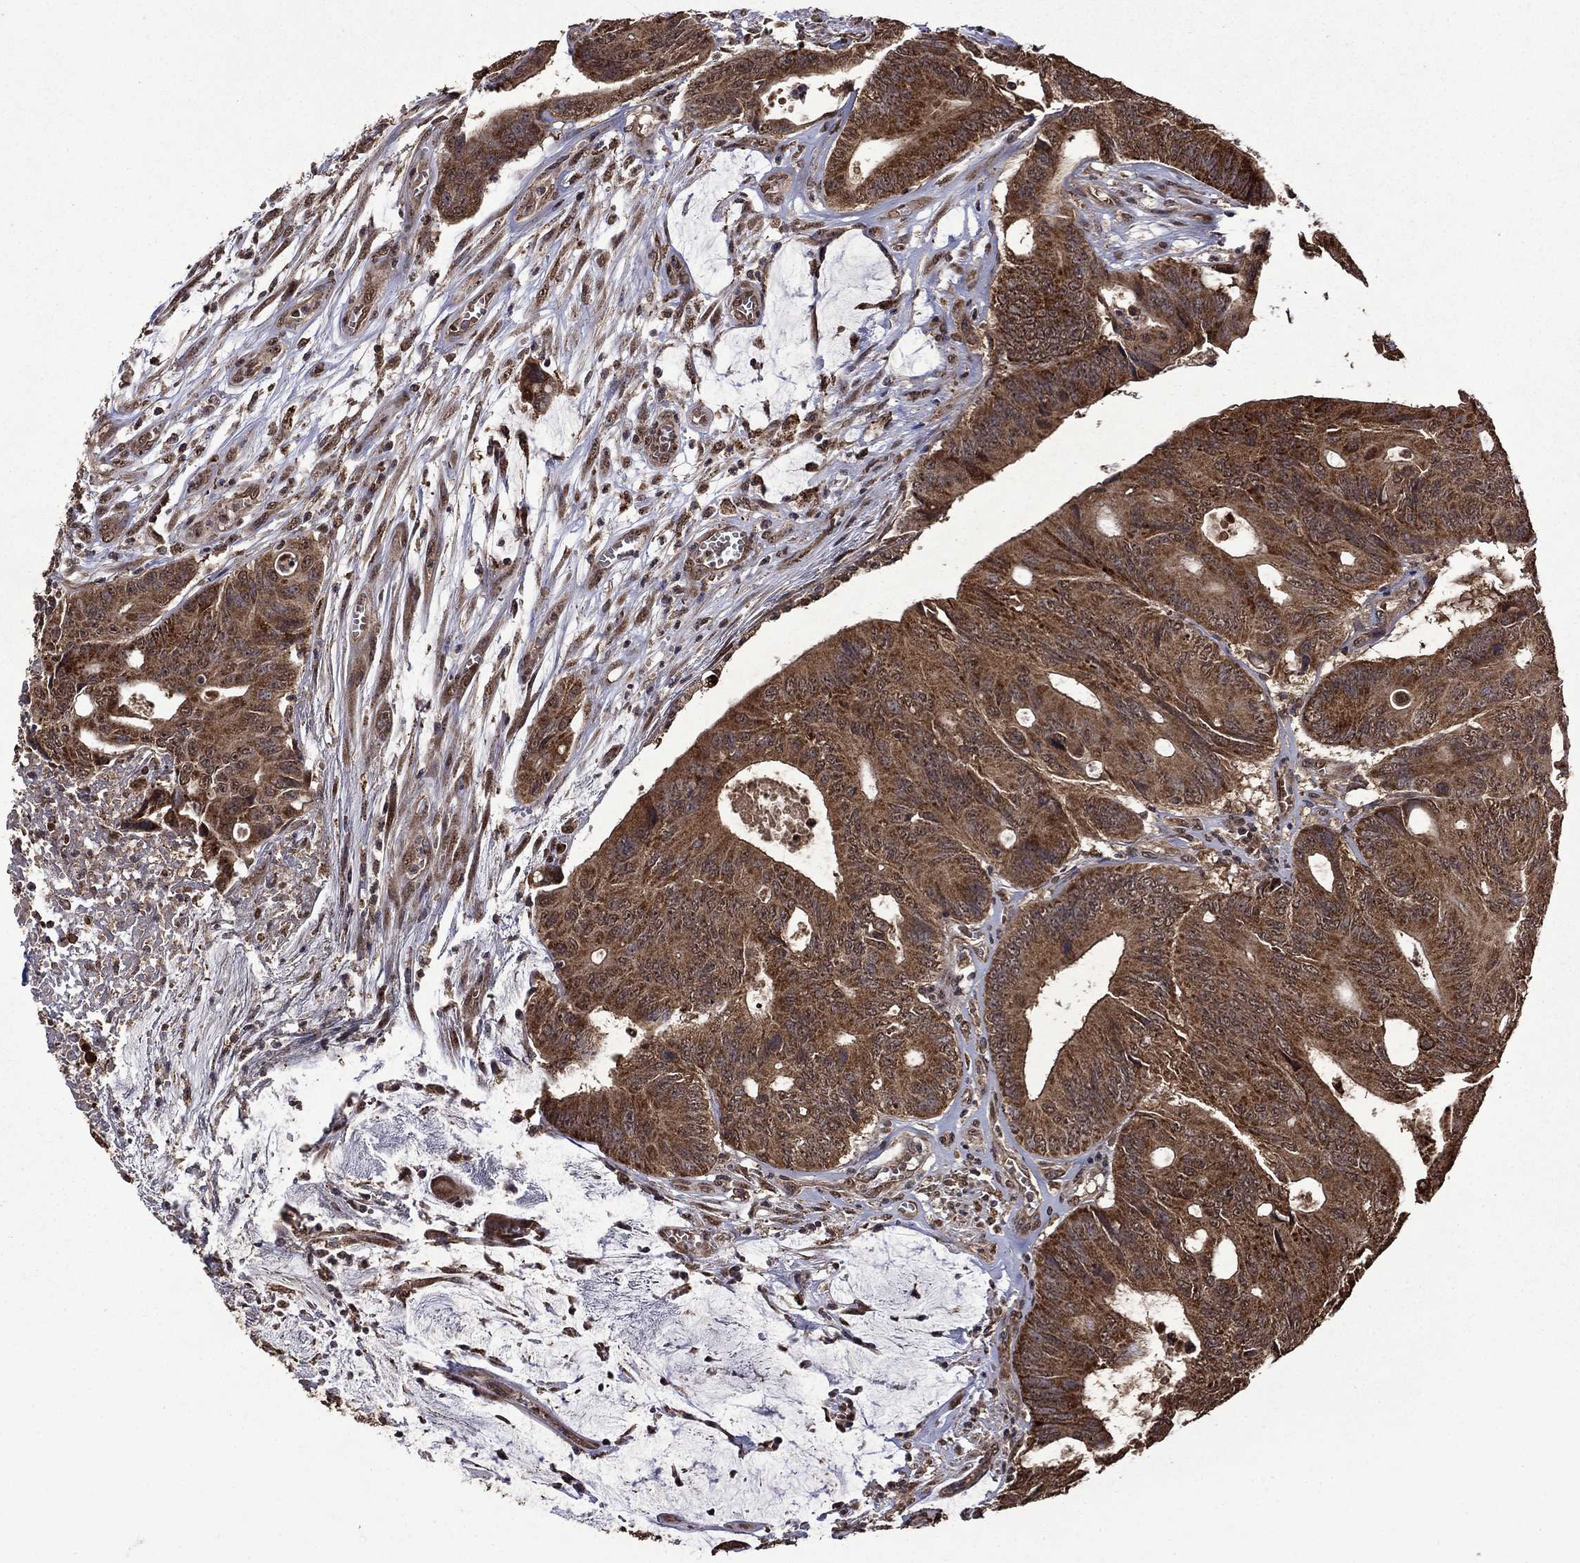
{"staining": {"intensity": "strong", "quantity": ">75%", "location": "cytoplasmic/membranous"}, "tissue": "colorectal cancer", "cell_type": "Tumor cells", "image_type": "cancer", "snomed": [{"axis": "morphology", "description": "Normal tissue, NOS"}, {"axis": "morphology", "description": "Adenocarcinoma, NOS"}, {"axis": "topography", "description": "Colon"}], "caption": "Human colorectal cancer (adenocarcinoma) stained with a brown dye shows strong cytoplasmic/membranous positive expression in approximately >75% of tumor cells.", "gene": "ITM2B", "patient": {"sex": "male", "age": 65}}